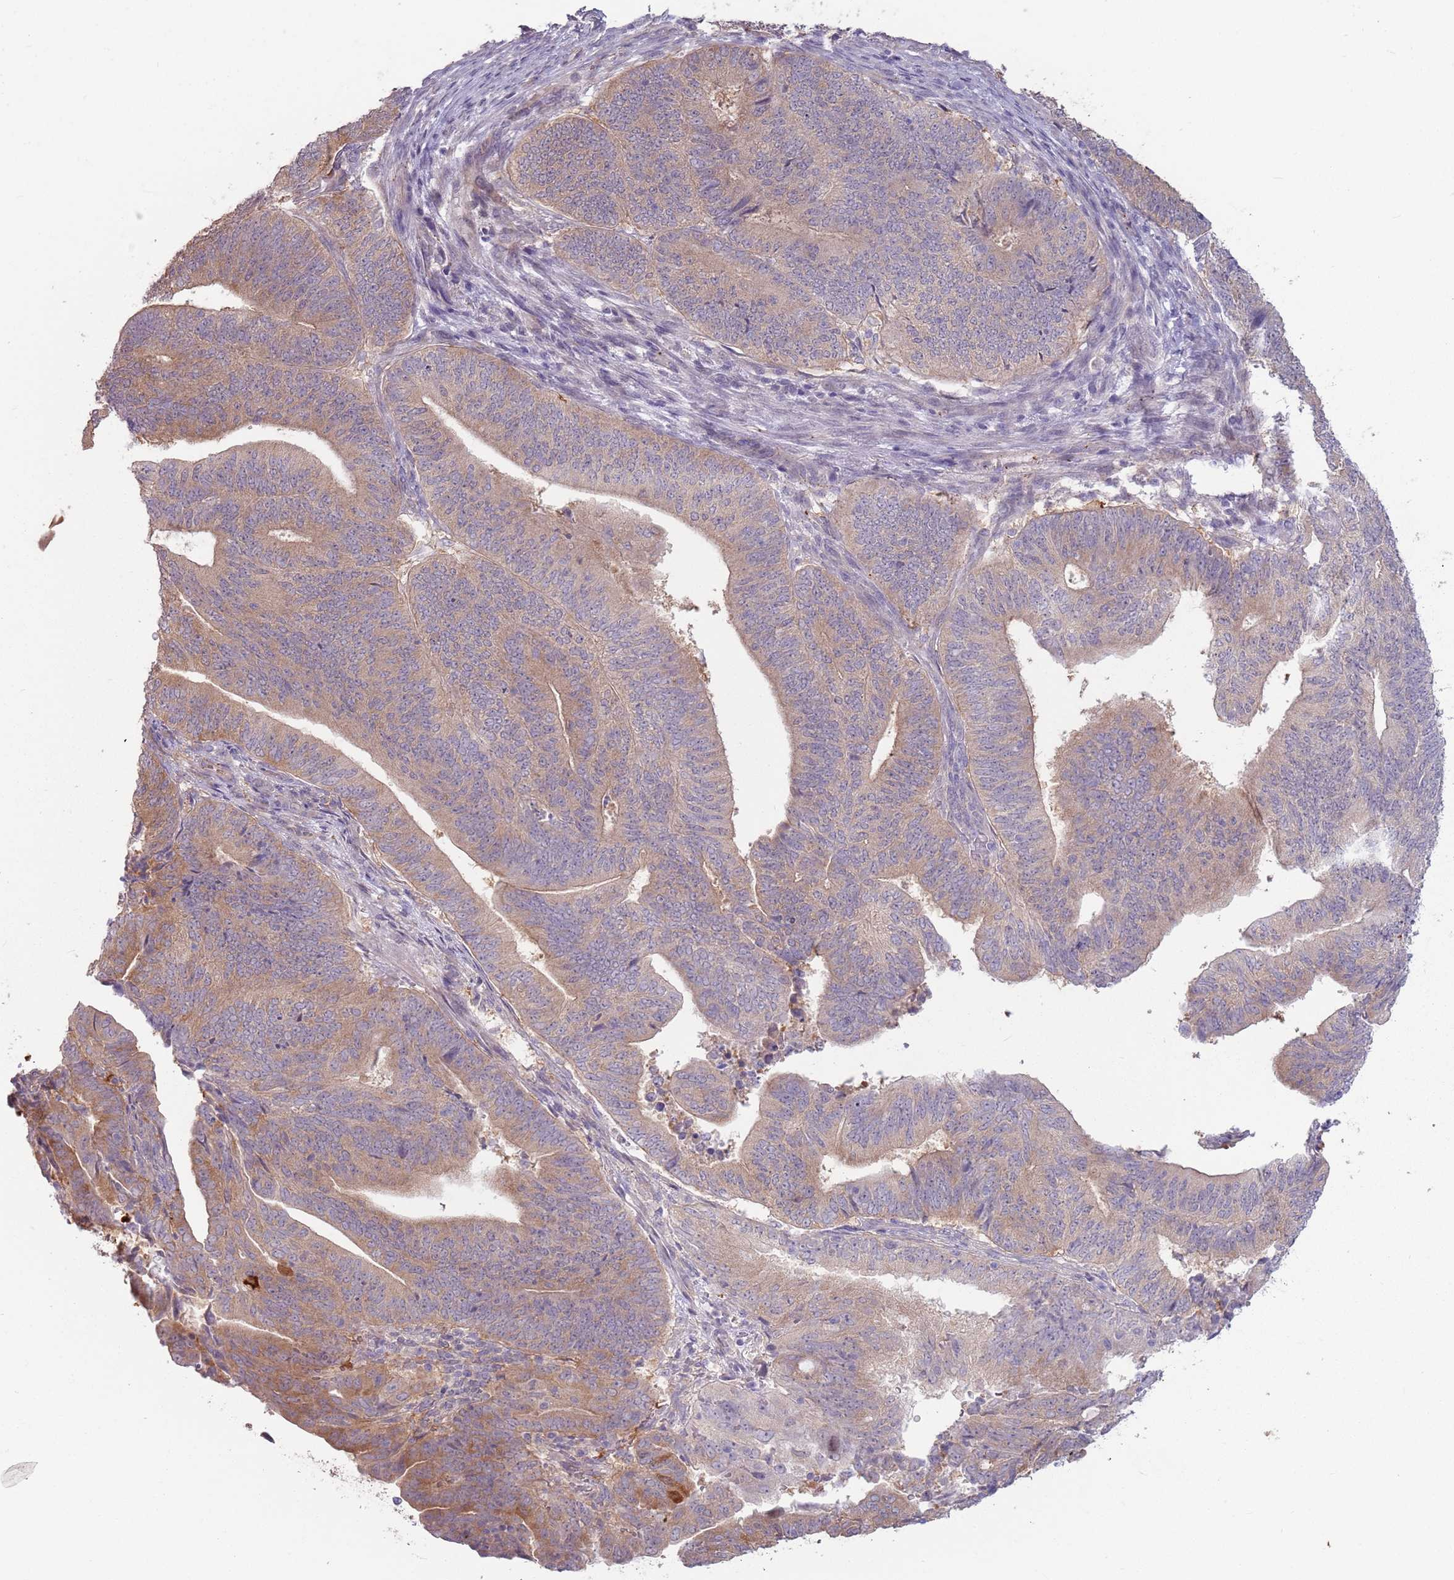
{"staining": {"intensity": "moderate", "quantity": "25%-75%", "location": "cytoplasmic/membranous"}, "tissue": "endometrial cancer", "cell_type": "Tumor cells", "image_type": "cancer", "snomed": [{"axis": "morphology", "description": "Adenocarcinoma, NOS"}, {"axis": "topography", "description": "Endometrium"}], "caption": "Protein expression analysis of endometrial cancer exhibits moderate cytoplasmic/membranous positivity in about 25%-75% of tumor cells. Nuclei are stained in blue.", "gene": "LDHD", "patient": {"sex": "female", "age": 70}}